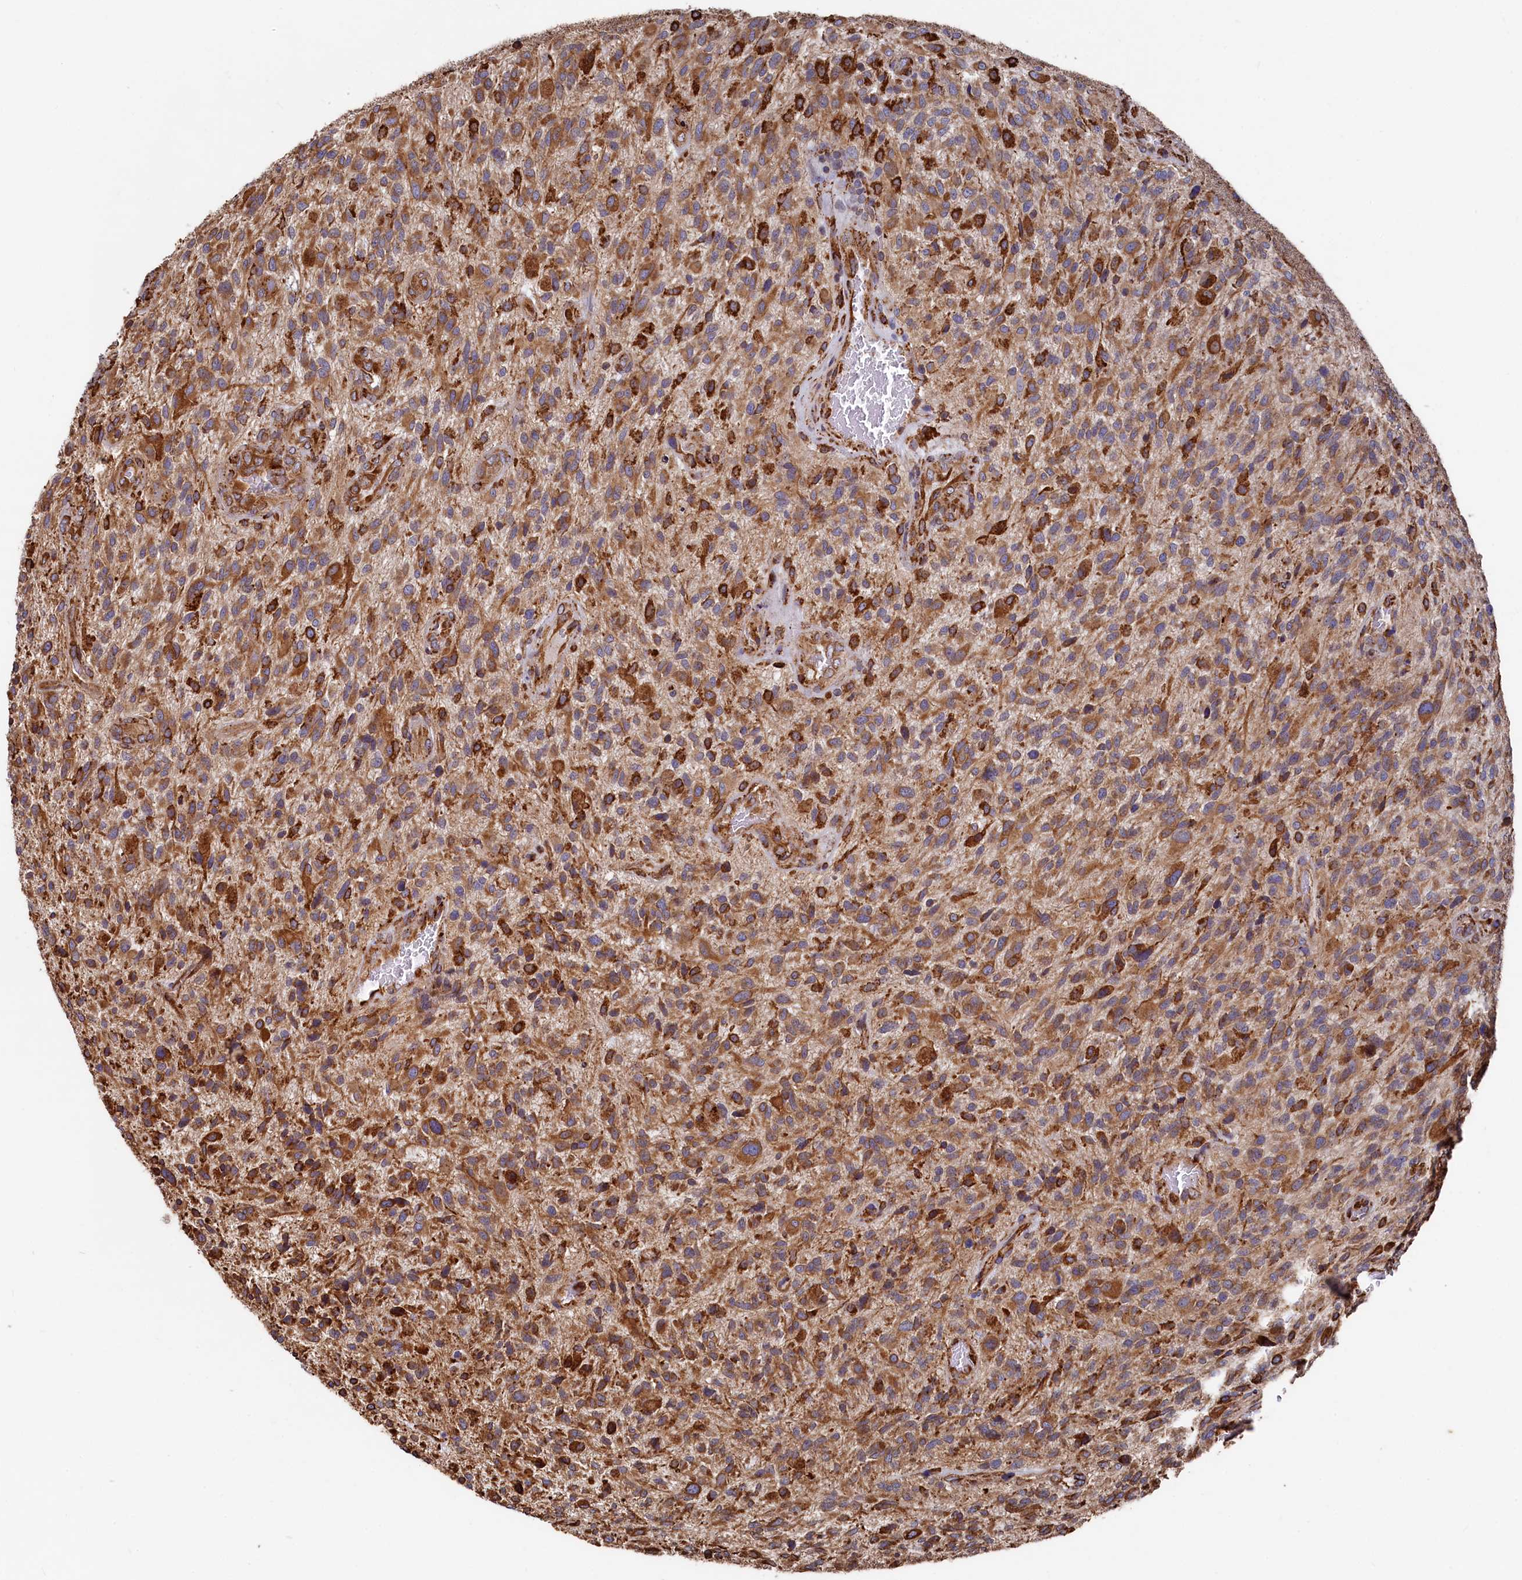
{"staining": {"intensity": "strong", "quantity": ">75%", "location": "cytoplasmic/membranous"}, "tissue": "glioma", "cell_type": "Tumor cells", "image_type": "cancer", "snomed": [{"axis": "morphology", "description": "Glioma, malignant, High grade"}, {"axis": "topography", "description": "Brain"}], "caption": "Immunohistochemical staining of malignant high-grade glioma exhibits strong cytoplasmic/membranous protein staining in approximately >75% of tumor cells.", "gene": "NEURL1B", "patient": {"sex": "male", "age": 47}}